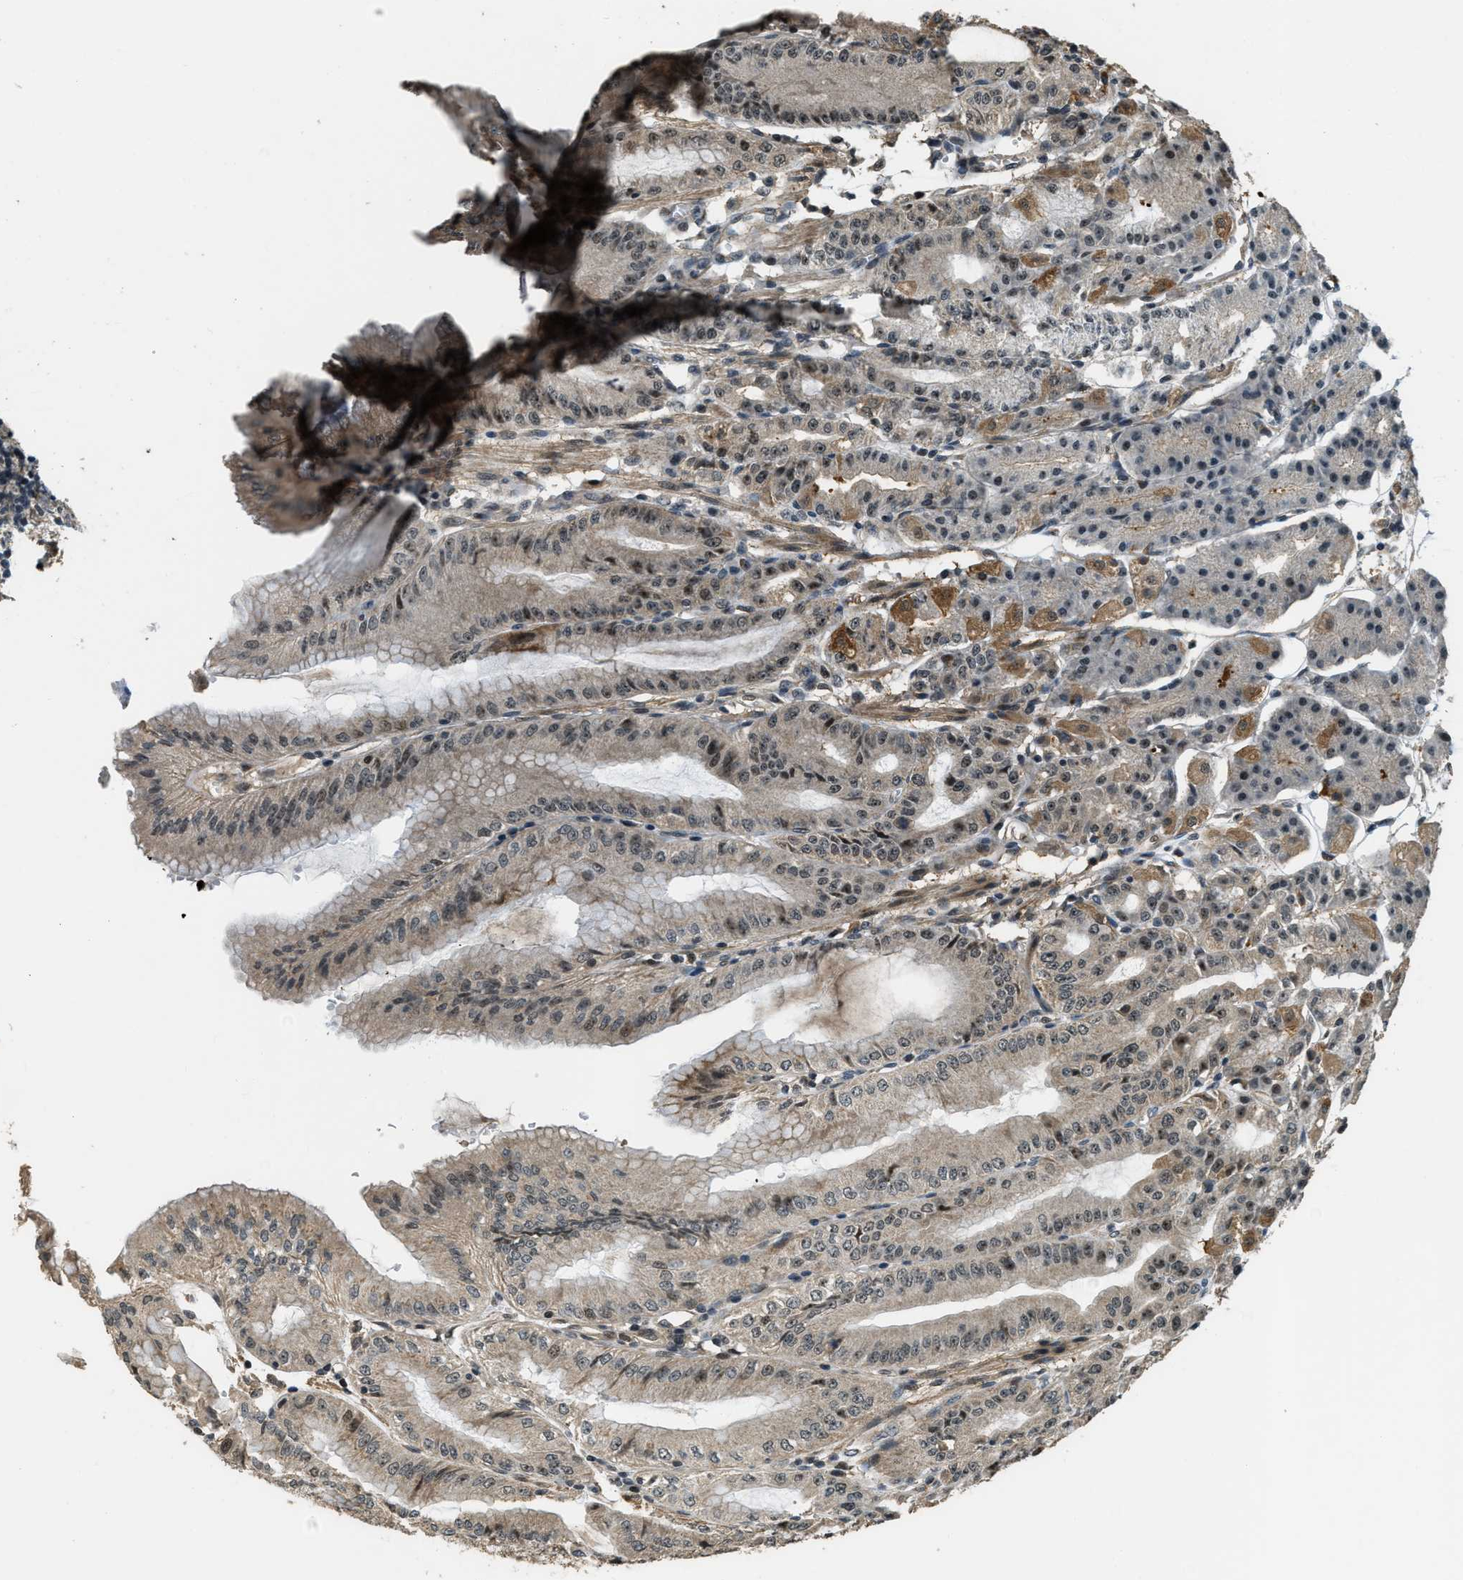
{"staining": {"intensity": "moderate", "quantity": ">75%", "location": "cytoplasmic/membranous,nuclear"}, "tissue": "stomach", "cell_type": "Glandular cells", "image_type": "normal", "snomed": [{"axis": "morphology", "description": "Normal tissue, NOS"}, {"axis": "topography", "description": "Stomach, lower"}], "caption": "This photomicrograph shows IHC staining of unremarkable human stomach, with medium moderate cytoplasmic/membranous,nuclear positivity in about >75% of glandular cells.", "gene": "MED21", "patient": {"sex": "male", "age": 71}}